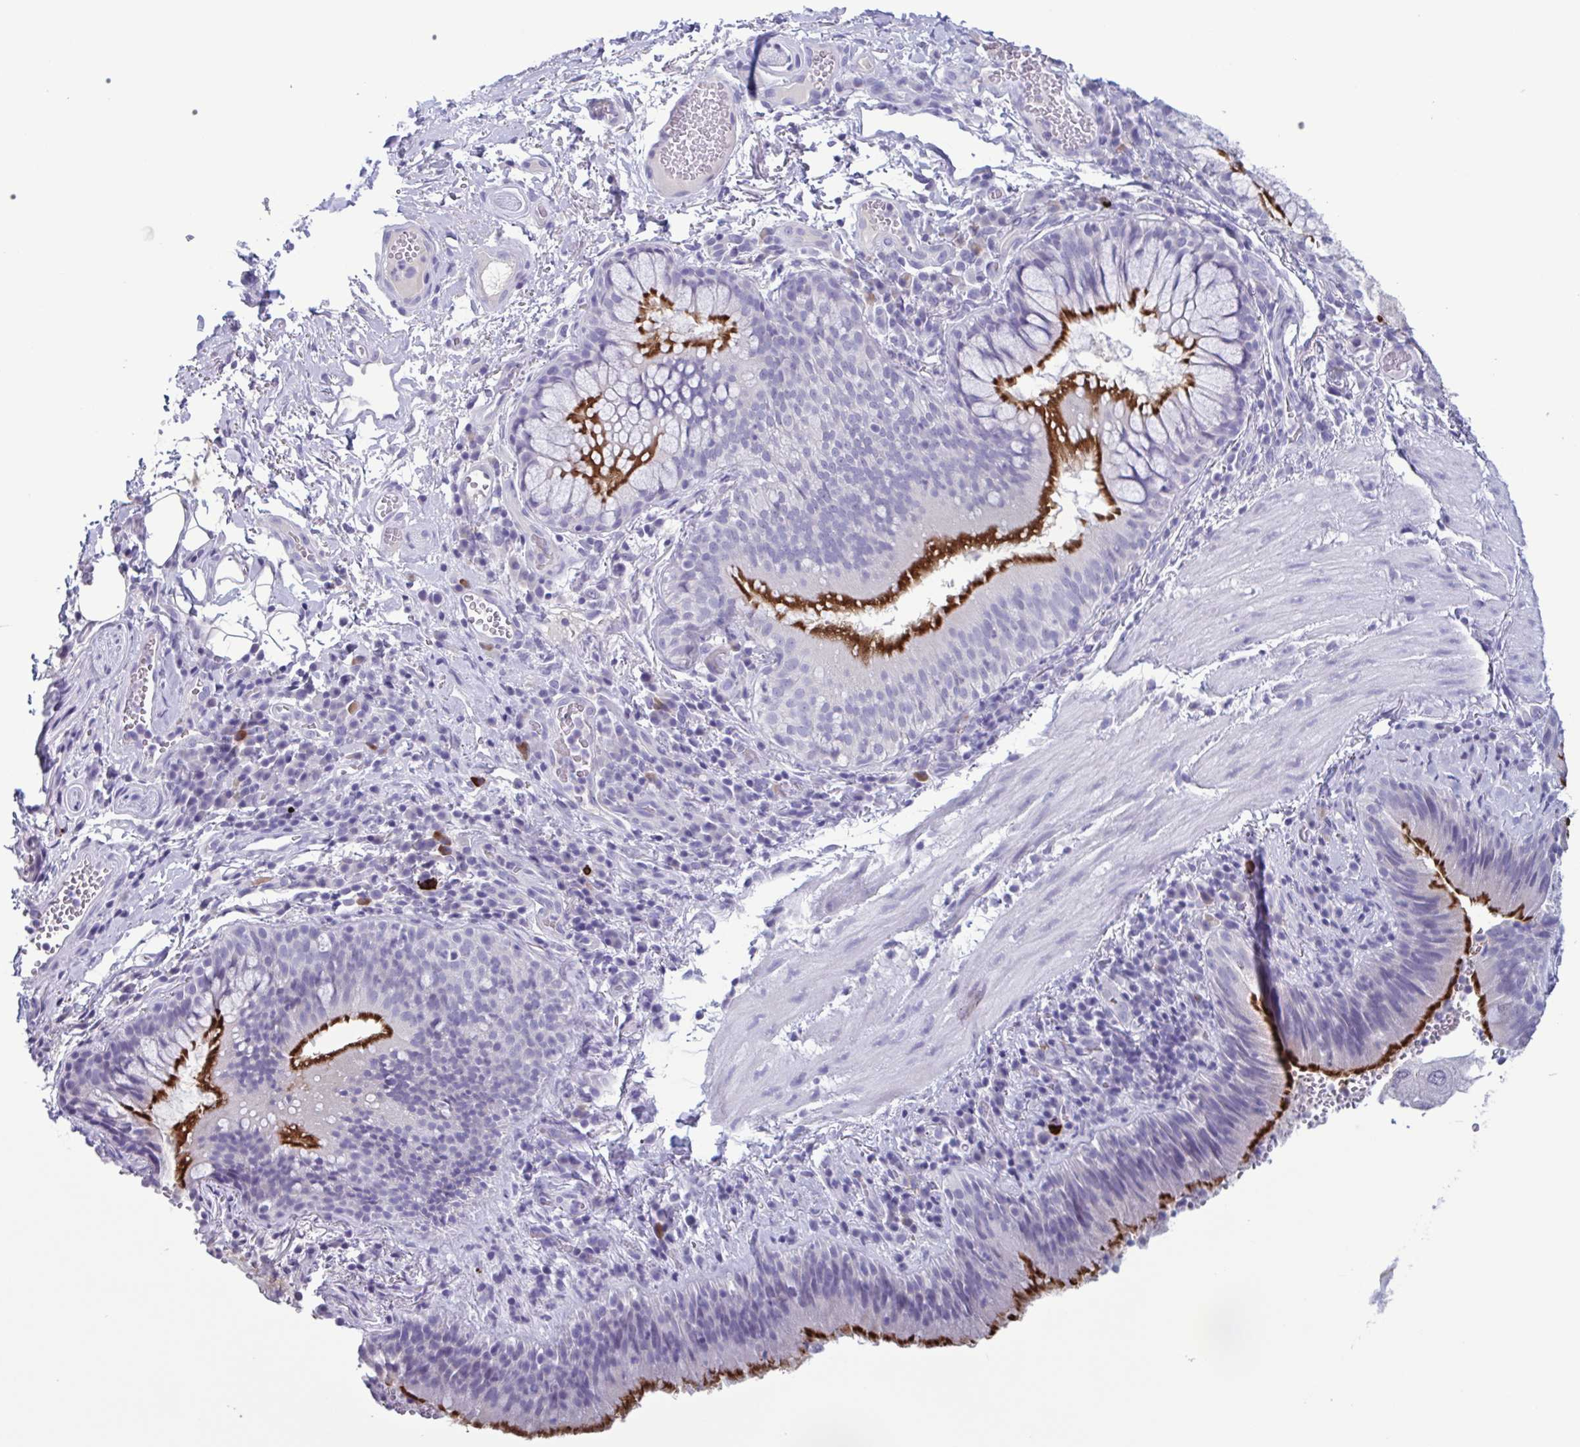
{"staining": {"intensity": "strong", "quantity": ">75%", "location": "cytoplasmic/membranous"}, "tissue": "bronchus", "cell_type": "Respiratory epithelial cells", "image_type": "normal", "snomed": [{"axis": "morphology", "description": "Normal tissue, NOS"}, {"axis": "topography", "description": "Lymph node"}, {"axis": "topography", "description": "Bronchus"}], "caption": "Benign bronchus displays strong cytoplasmic/membranous positivity in approximately >75% of respiratory epithelial cells, visualized by immunohistochemistry.", "gene": "INAFM1", "patient": {"sex": "male", "age": 56}}